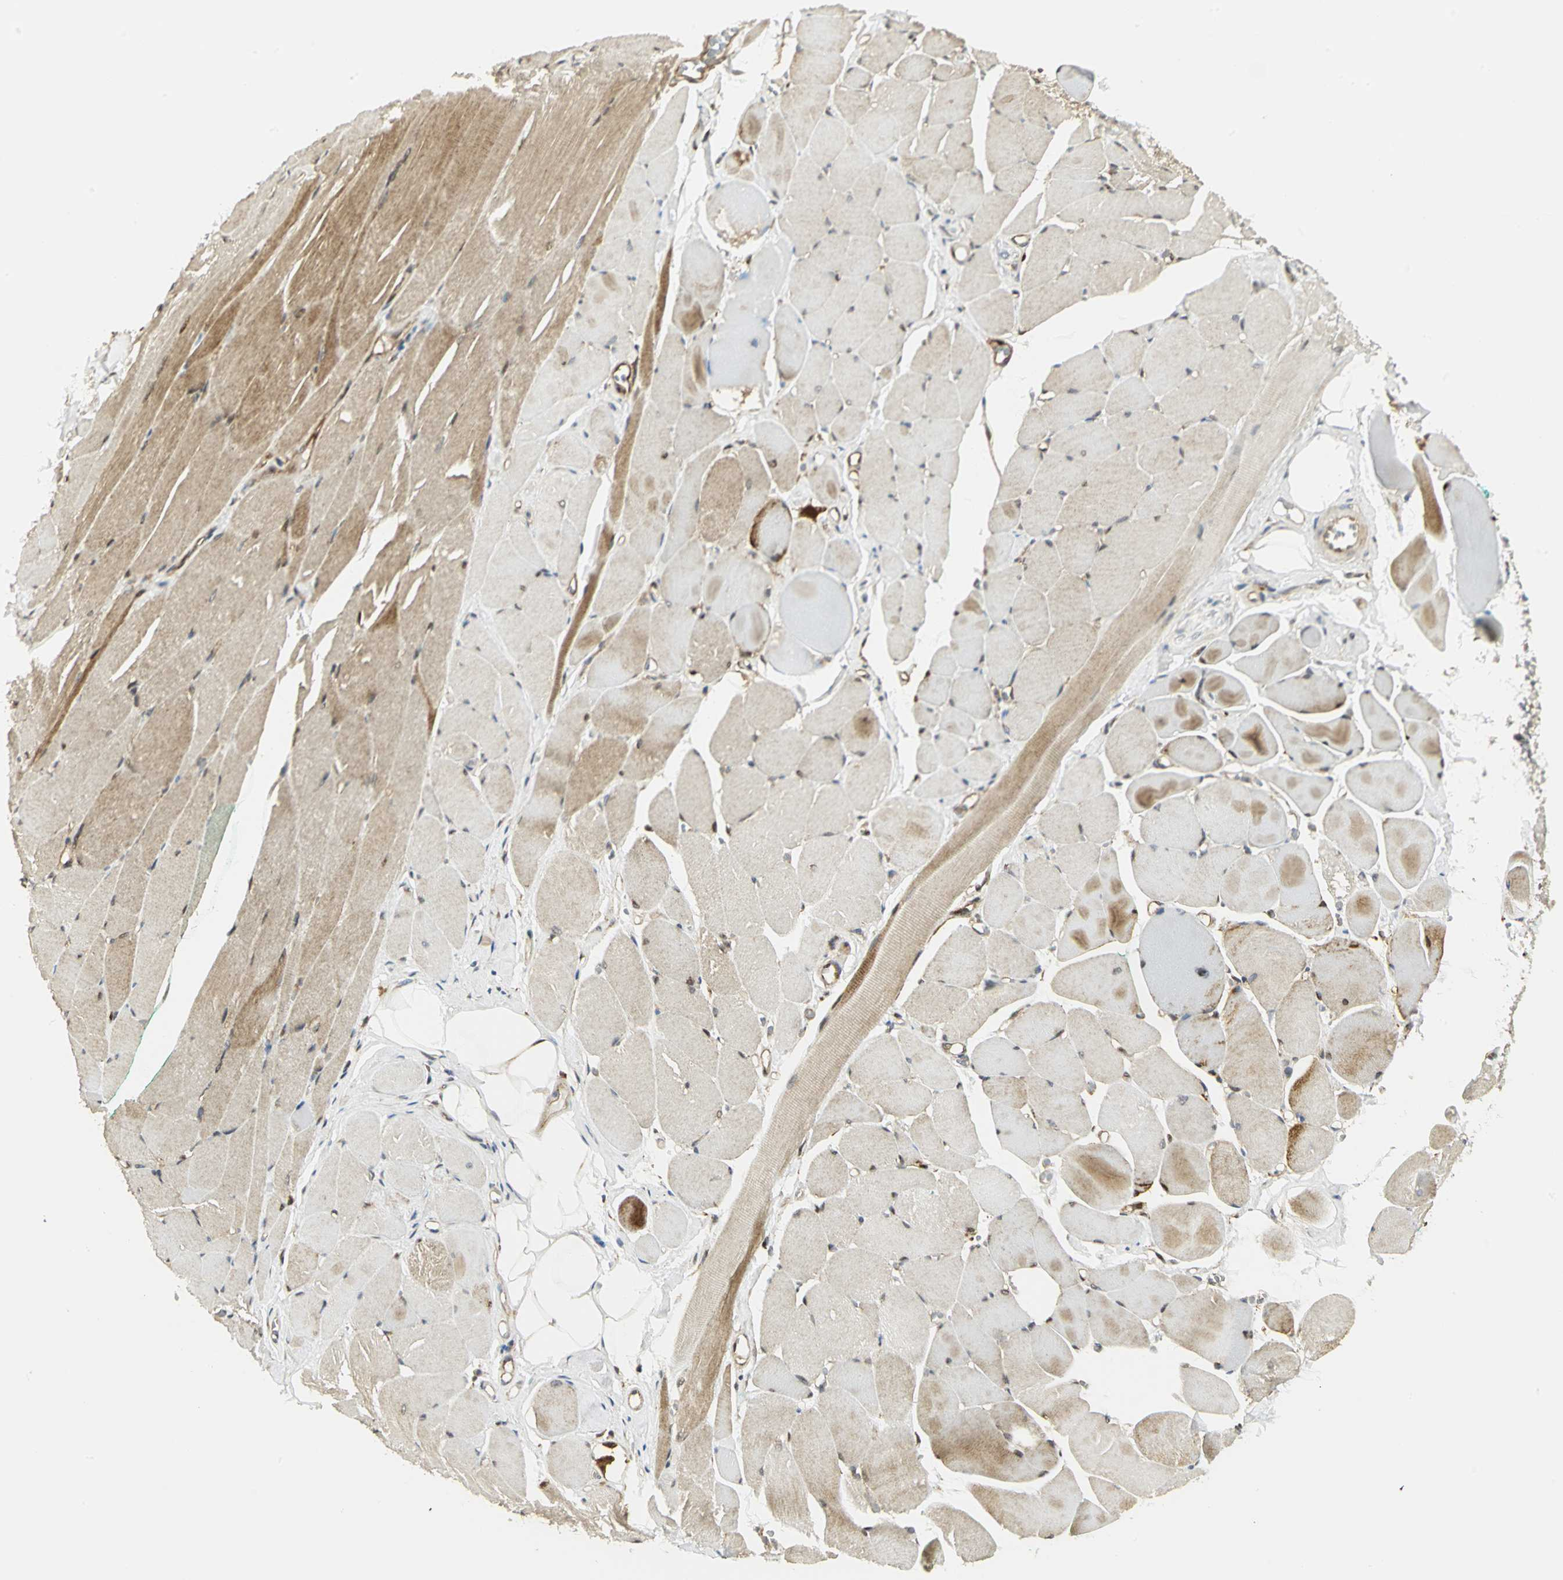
{"staining": {"intensity": "moderate", "quantity": ">75%", "location": "cytoplasmic/membranous,nuclear"}, "tissue": "skeletal muscle", "cell_type": "Myocytes", "image_type": "normal", "snomed": [{"axis": "morphology", "description": "Normal tissue, NOS"}, {"axis": "topography", "description": "Skeletal muscle"}, {"axis": "topography", "description": "Peripheral nerve tissue"}], "caption": "Skeletal muscle stained for a protein (brown) demonstrates moderate cytoplasmic/membranous,nuclear positive expression in about >75% of myocytes.", "gene": "EEA1", "patient": {"sex": "female", "age": 84}}